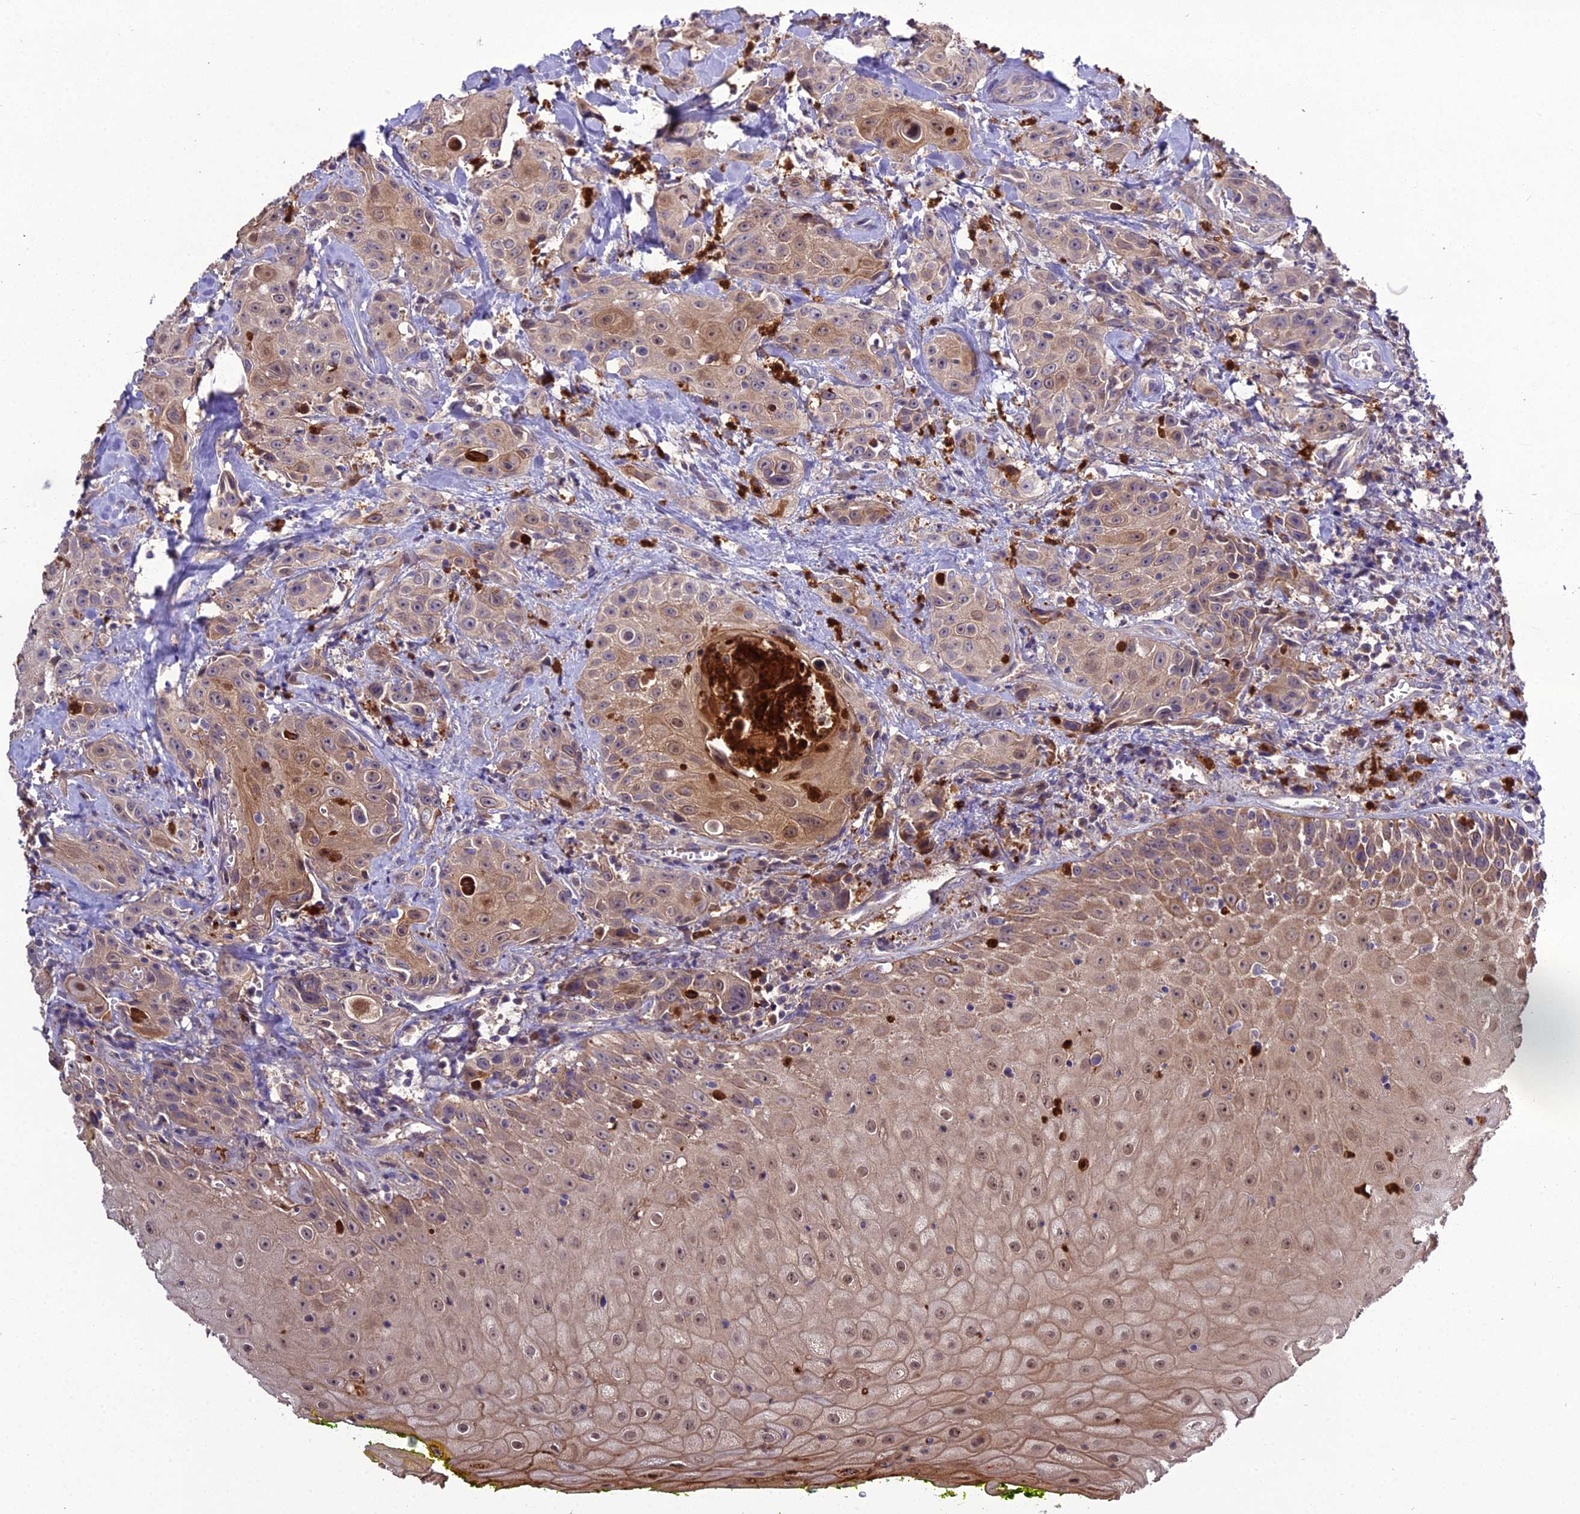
{"staining": {"intensity": "weak", "quantity": ">75%", "location": "cytoplasmic/membranous"}, "tissue": "head and neck cancer", "cell_type": "Tumor cells", "image_type": "cancer", "snomed": [{"axis": "morphology", "description": "Squamous cell carcinoma, NOS"}, {"axis": "topography", "description": "Oral tissue"}, {"axis": "topography", "description": "Head-Neck"}], "caption": "Protein expression by IHC reveals weak cytoplasmic/membranous expression in about >75% of tumor cells in head and neck squamous cell carcinoma.", "gene": "EID2", "patient": {"sex": "female", "age": 82}}